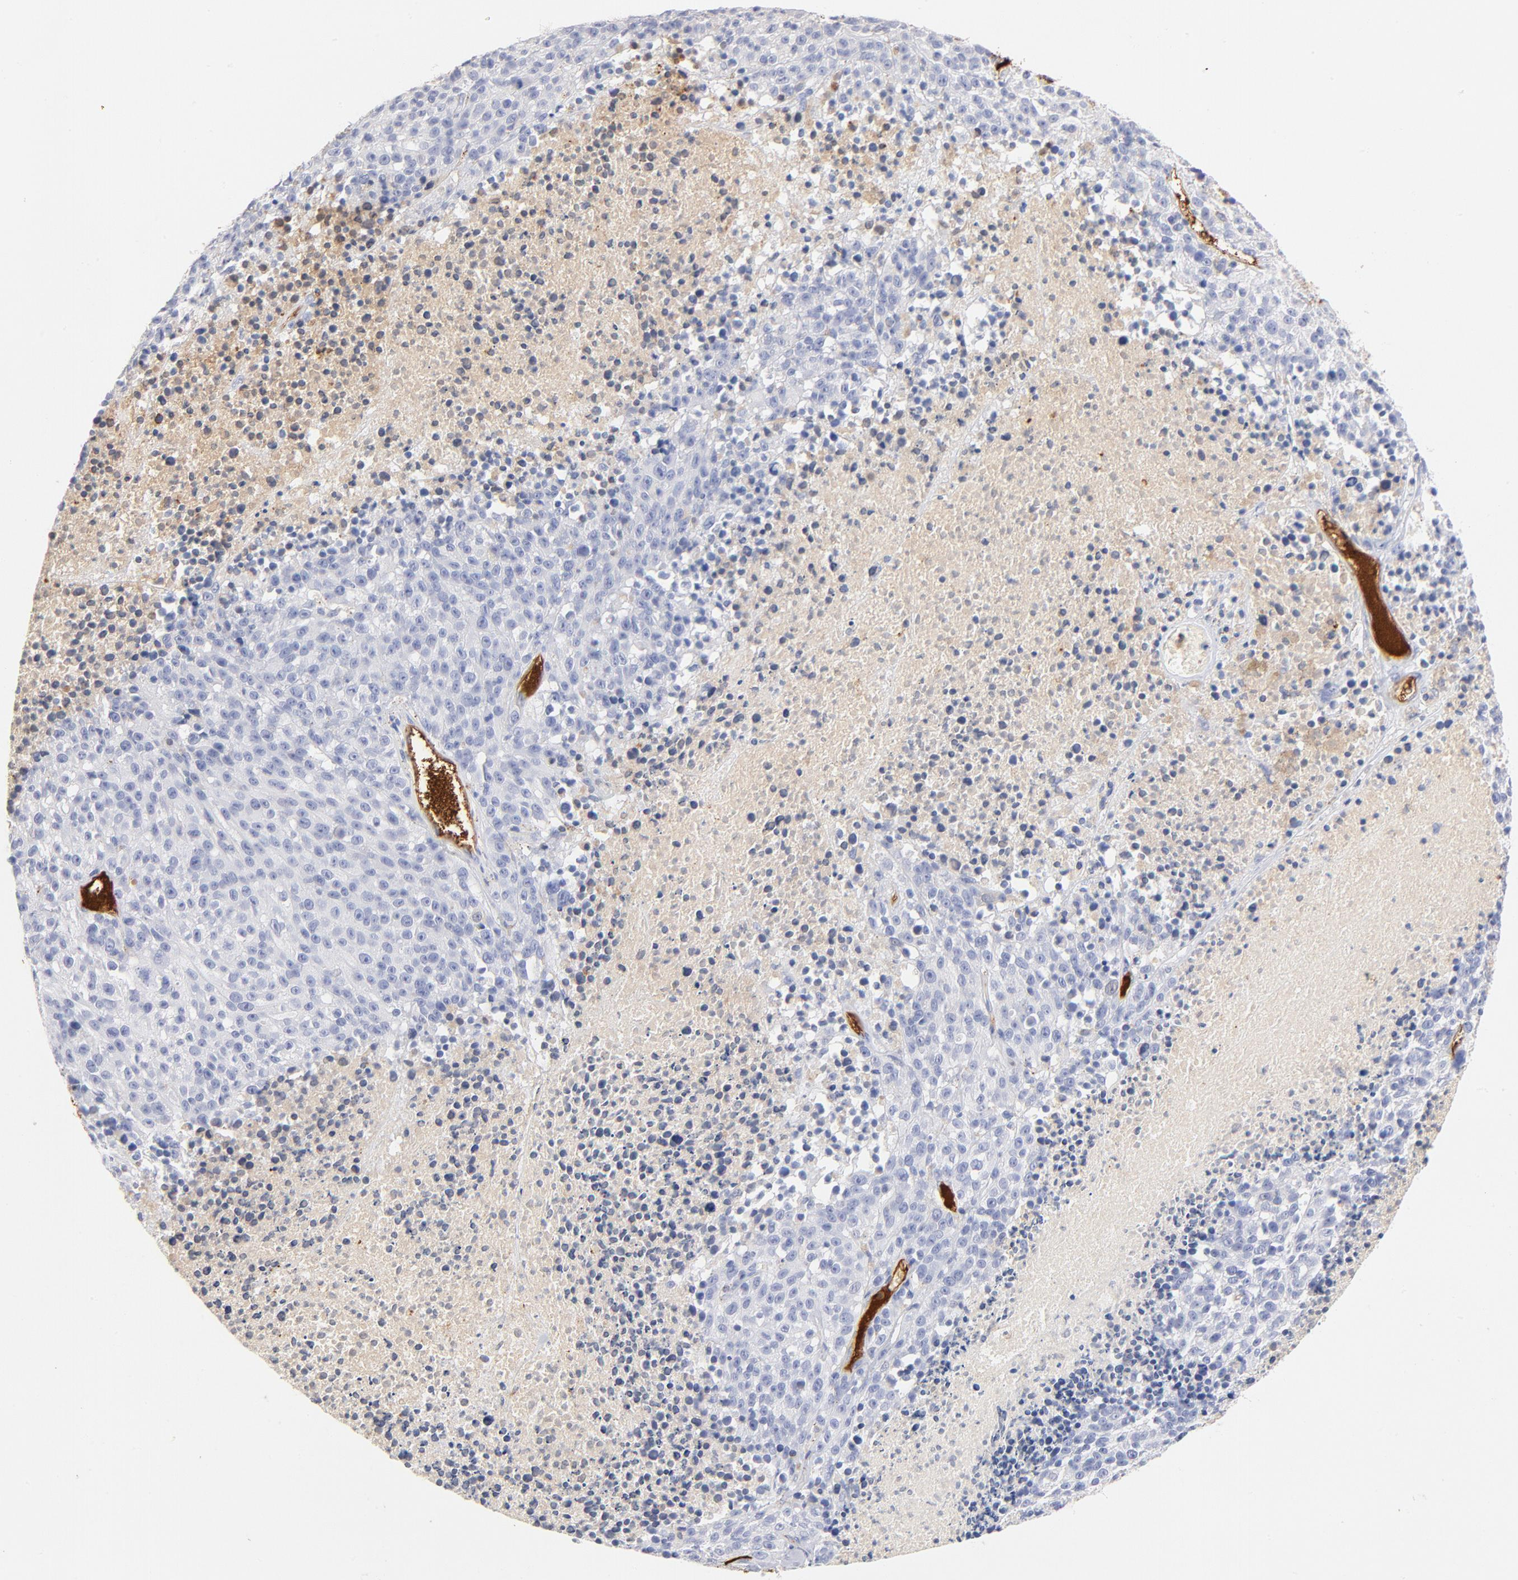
{"staining": {"intensity": "negative", "quantity": "none", "location": "none"}, "tissue": "melanoma", "cell_type": "Tumor cells", "image_type": "cancer", "snomed": [{"axis": "morphology", "description": "Malignant melanoma, Metastatic site"}, {"axis": "topography", "description": "Cerebral cortex"}], "caption": "Histopathology image shows no protein staining in tumor cells of malignant melanoma (metastatic site) tissue.", "gene": "C3", "patient": {"sex": "female", "age": 52}}